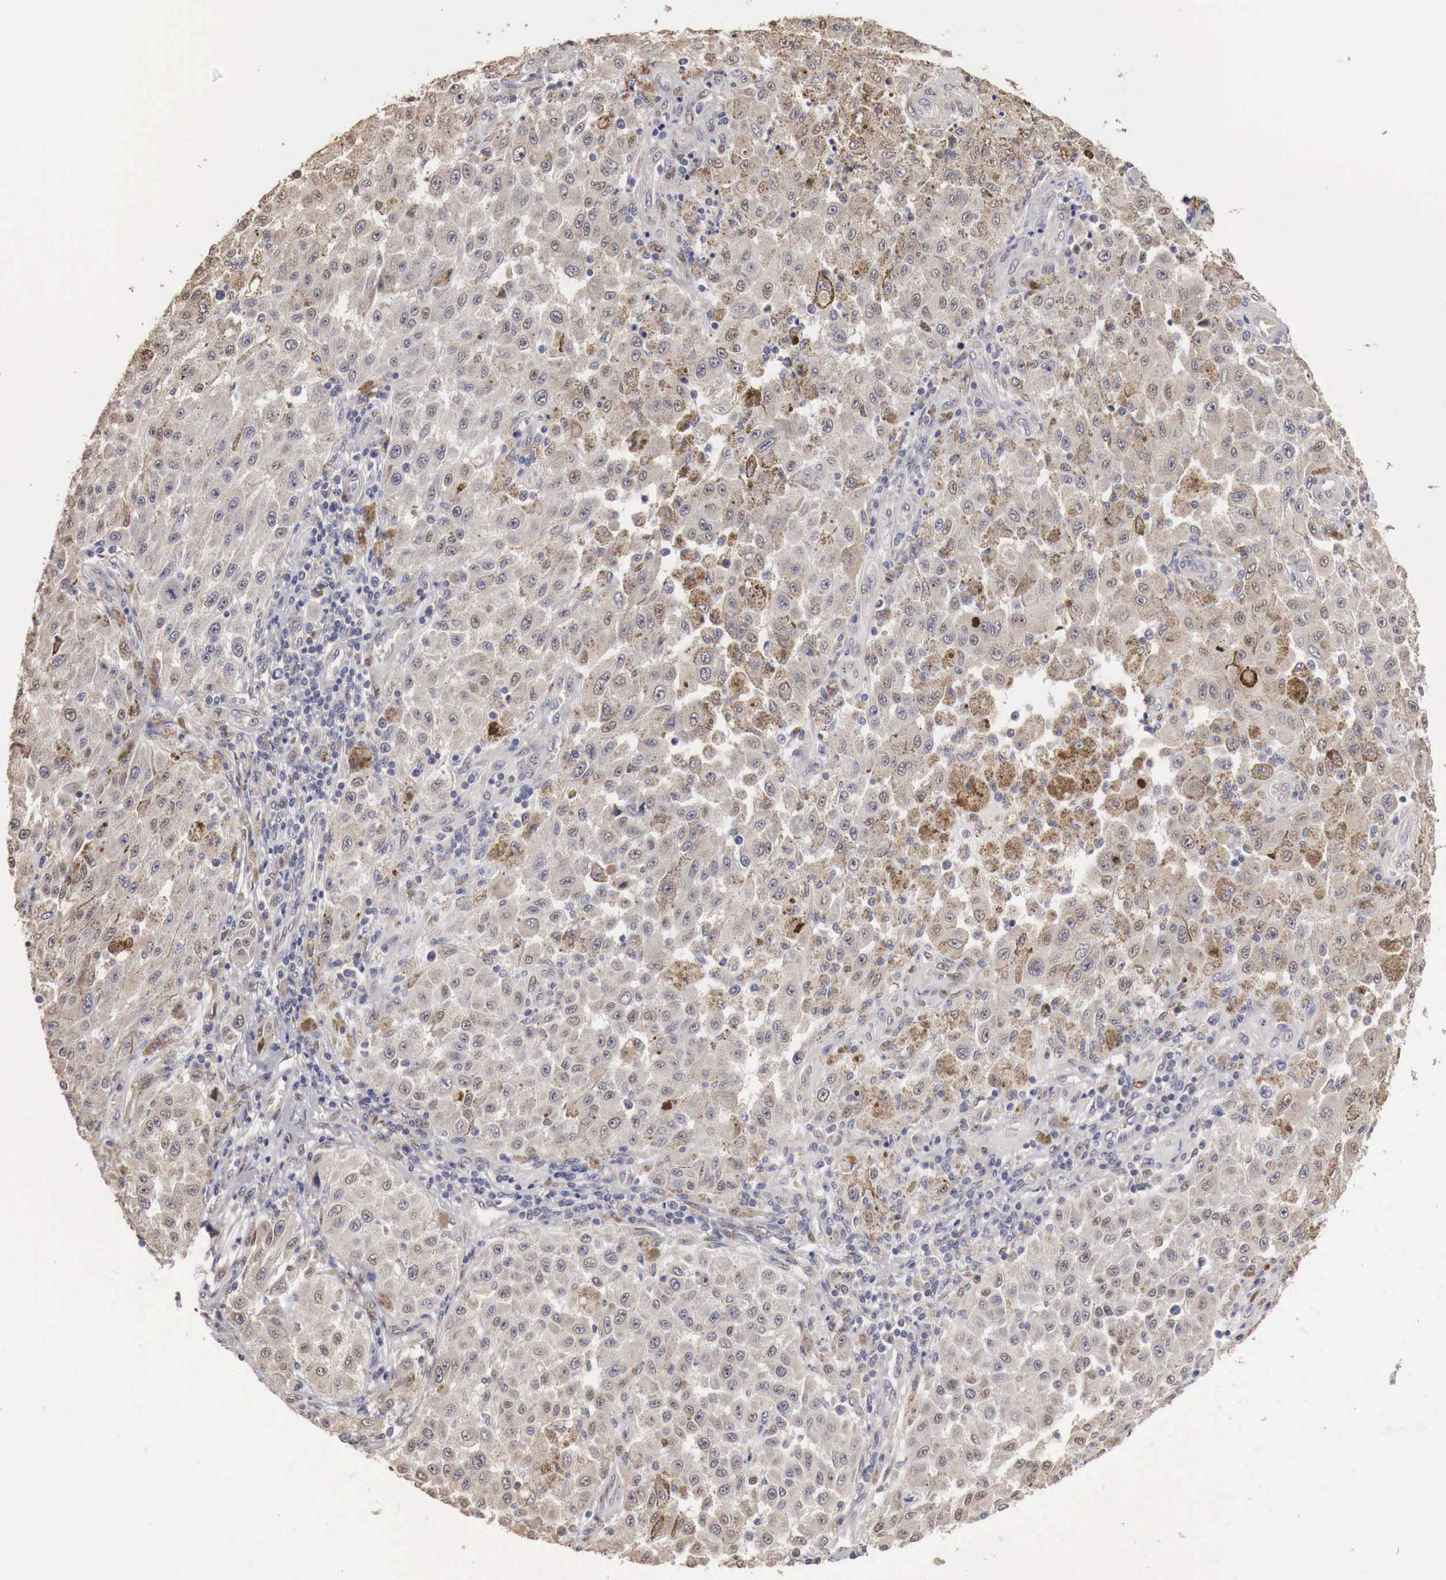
{"staining": {"intensity": "moderate", "quantity": "<25%", "location": "nuclear"}, "tissue": "melanoma", "cell_type": "Tumor cells", "image_type": "cancer", "snomed": [{"axis": "morphology", "description": "Malignant melanoma, NOS"}, {"axis": "topography", "description": "Skin"}], "caption": "Moderate nuclear staining for a protein is seen in about <25% of tumor cells of malignant melanoma using immunohistochemistry.", "gene": "KHDRBS2", "patient": {"sex": "female", "age": 64}}